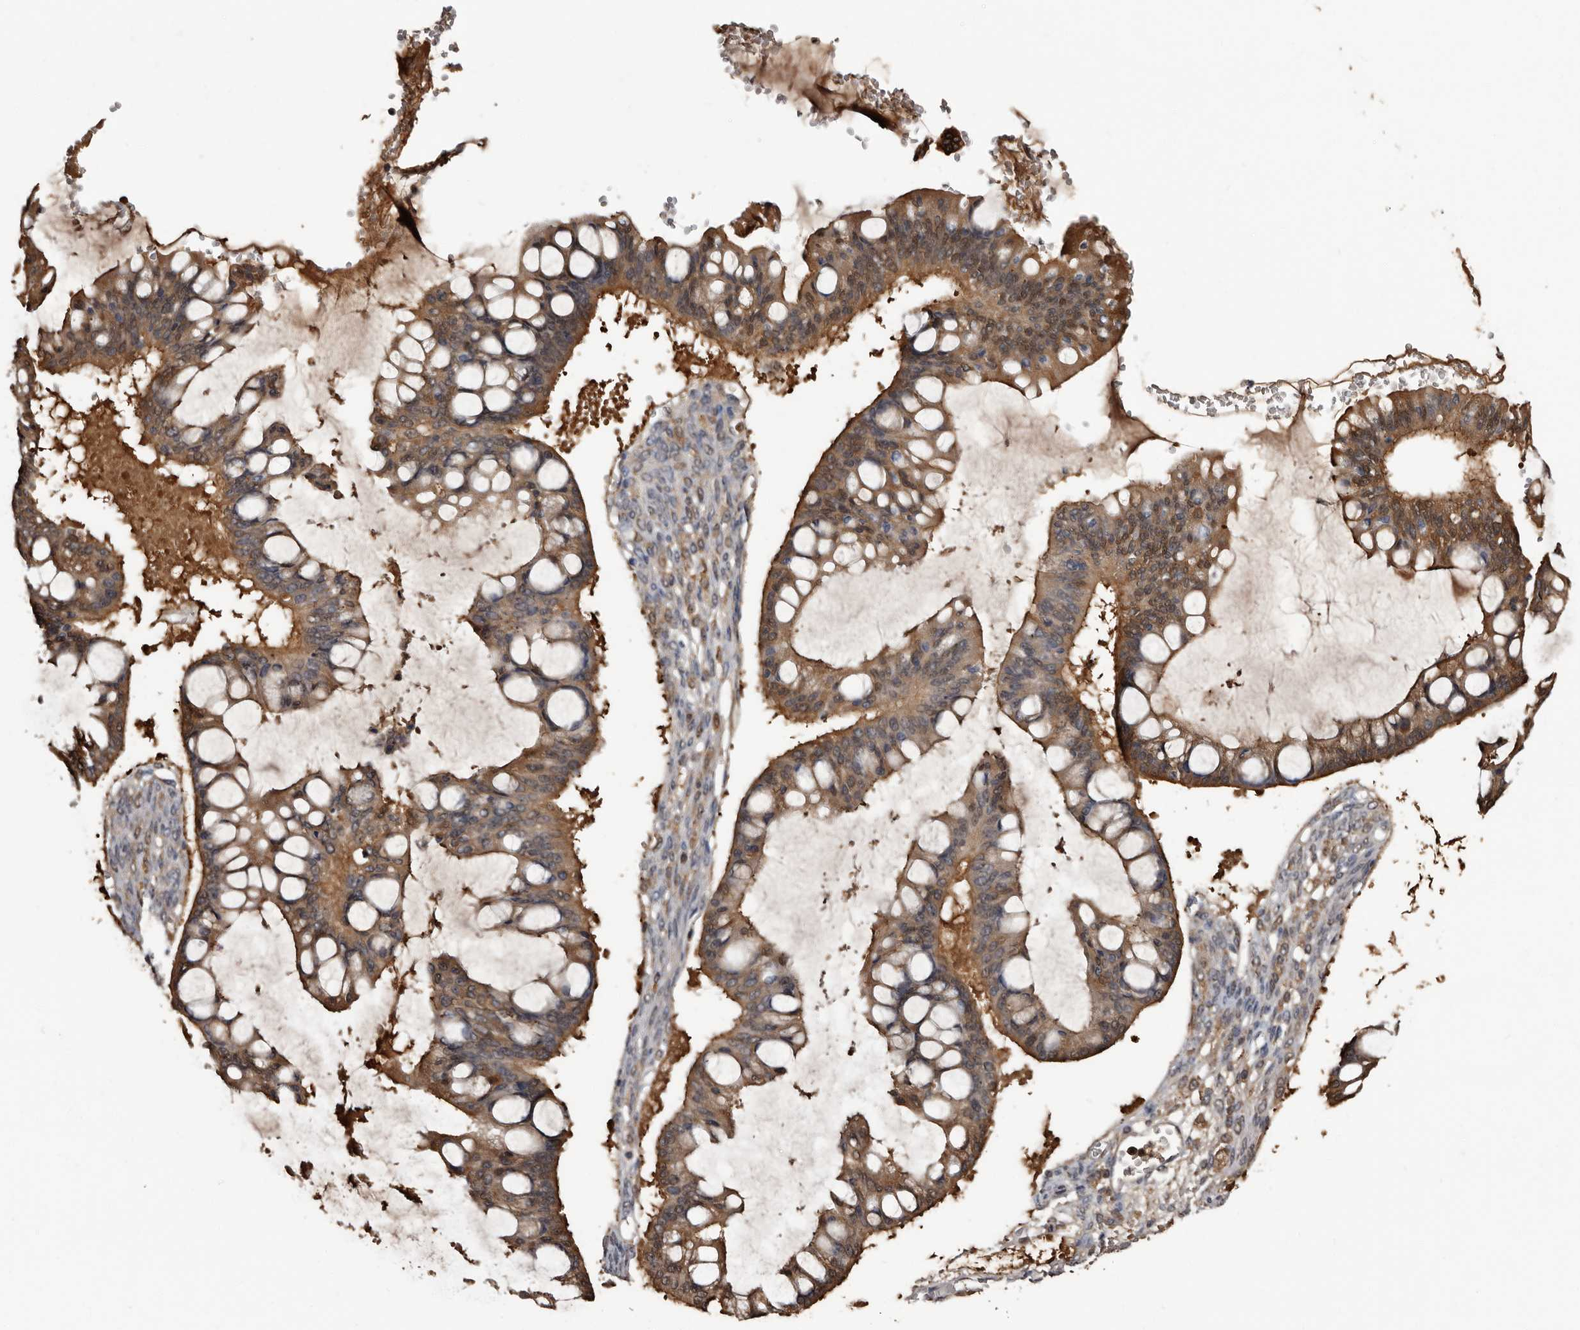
{"staining": {"intensity": "moderate", "quantity": ">75%", "location": "cytoplasmic/membranous"}, "tissue": "ovarian cancer", "cell_type": "Tumor cells", "image_type": "cancer", "snomed": [{"axis": "morphology", "description": "Cystadenocarcinoma, mucinous, NOS"}, {"axis": "topography", "description": "Ovary"}], "caption": "Tumor cells show medium levels of moderate cytoplasmic/membranous expression in about >75% of cells in human mucinous cystadenocarcinoma (ovarian).", "gene": "DNPH1", "patient": {"sex": "female", "age": 73}}